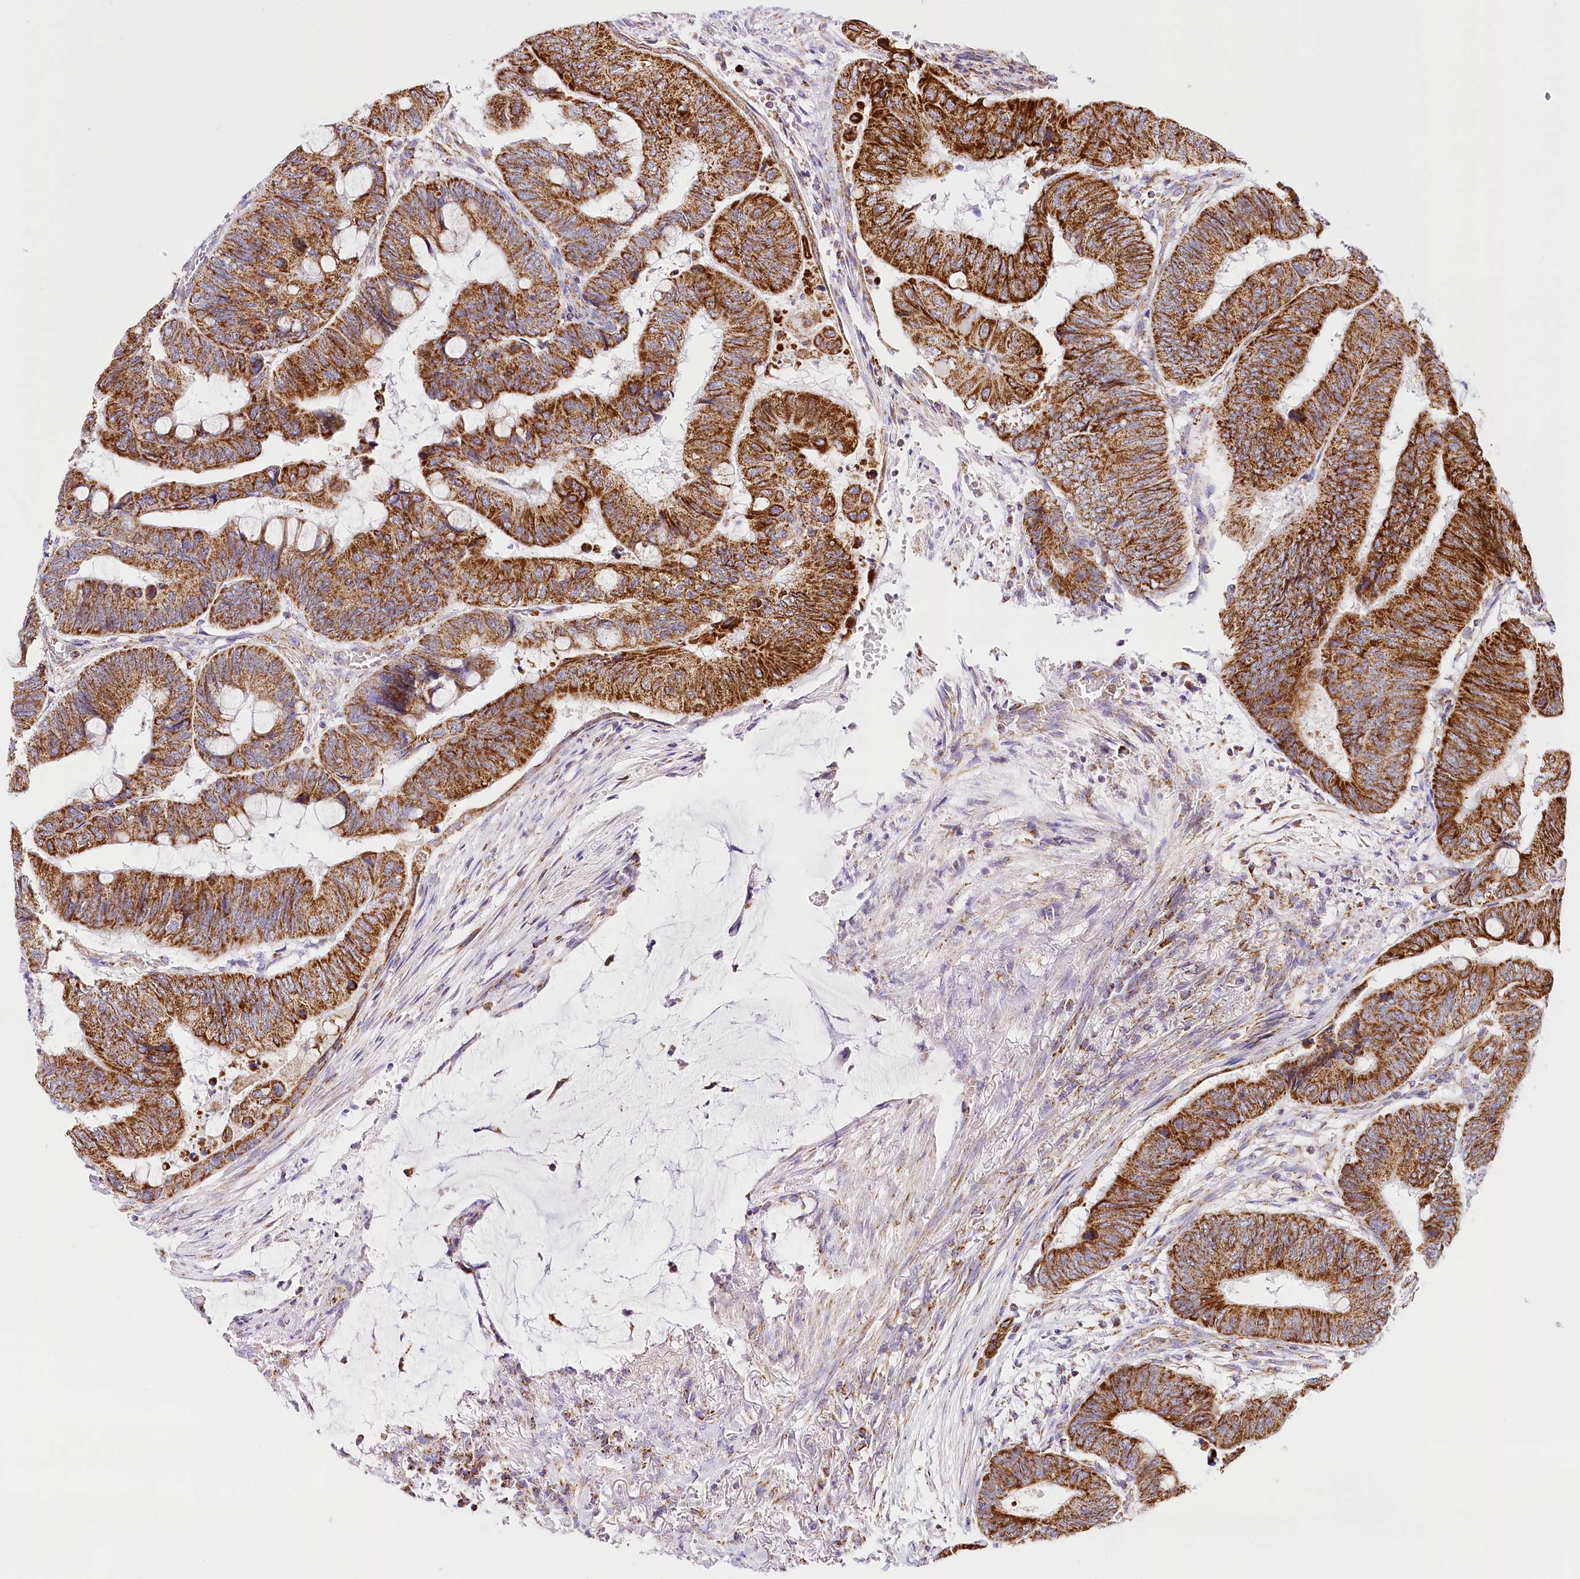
{"staining": {"intensity": "strong", "quantity": ">75%", "location": "cytoplasmic/membranous"}, "tissue": "colorectal cancer", "cell_type": "Tumor cells", "image_type": "cancer", "snomed": [{"axis": "morphology", "description": "Normal tissue, NOS"}, {"axis": "morphology", "description": "Adenocarcinoma, NOS"}, {"axis": "topography", "description": "Rectum"}, {"axis": "topography", "description": "Peripheral nerve tissue"}], "caption": "An immunohistochemistry micrograph of neoplastic tissue is shown. Protein staining in brown labels strong cytoplasmic/membranous positivity in adenocarcinoma (colorectal) within tumor cells. (Brightfield microscopy of DAB IHC at high magnification).", "gene": "LSS", "patient": {"sex": "male", "age": 92}}